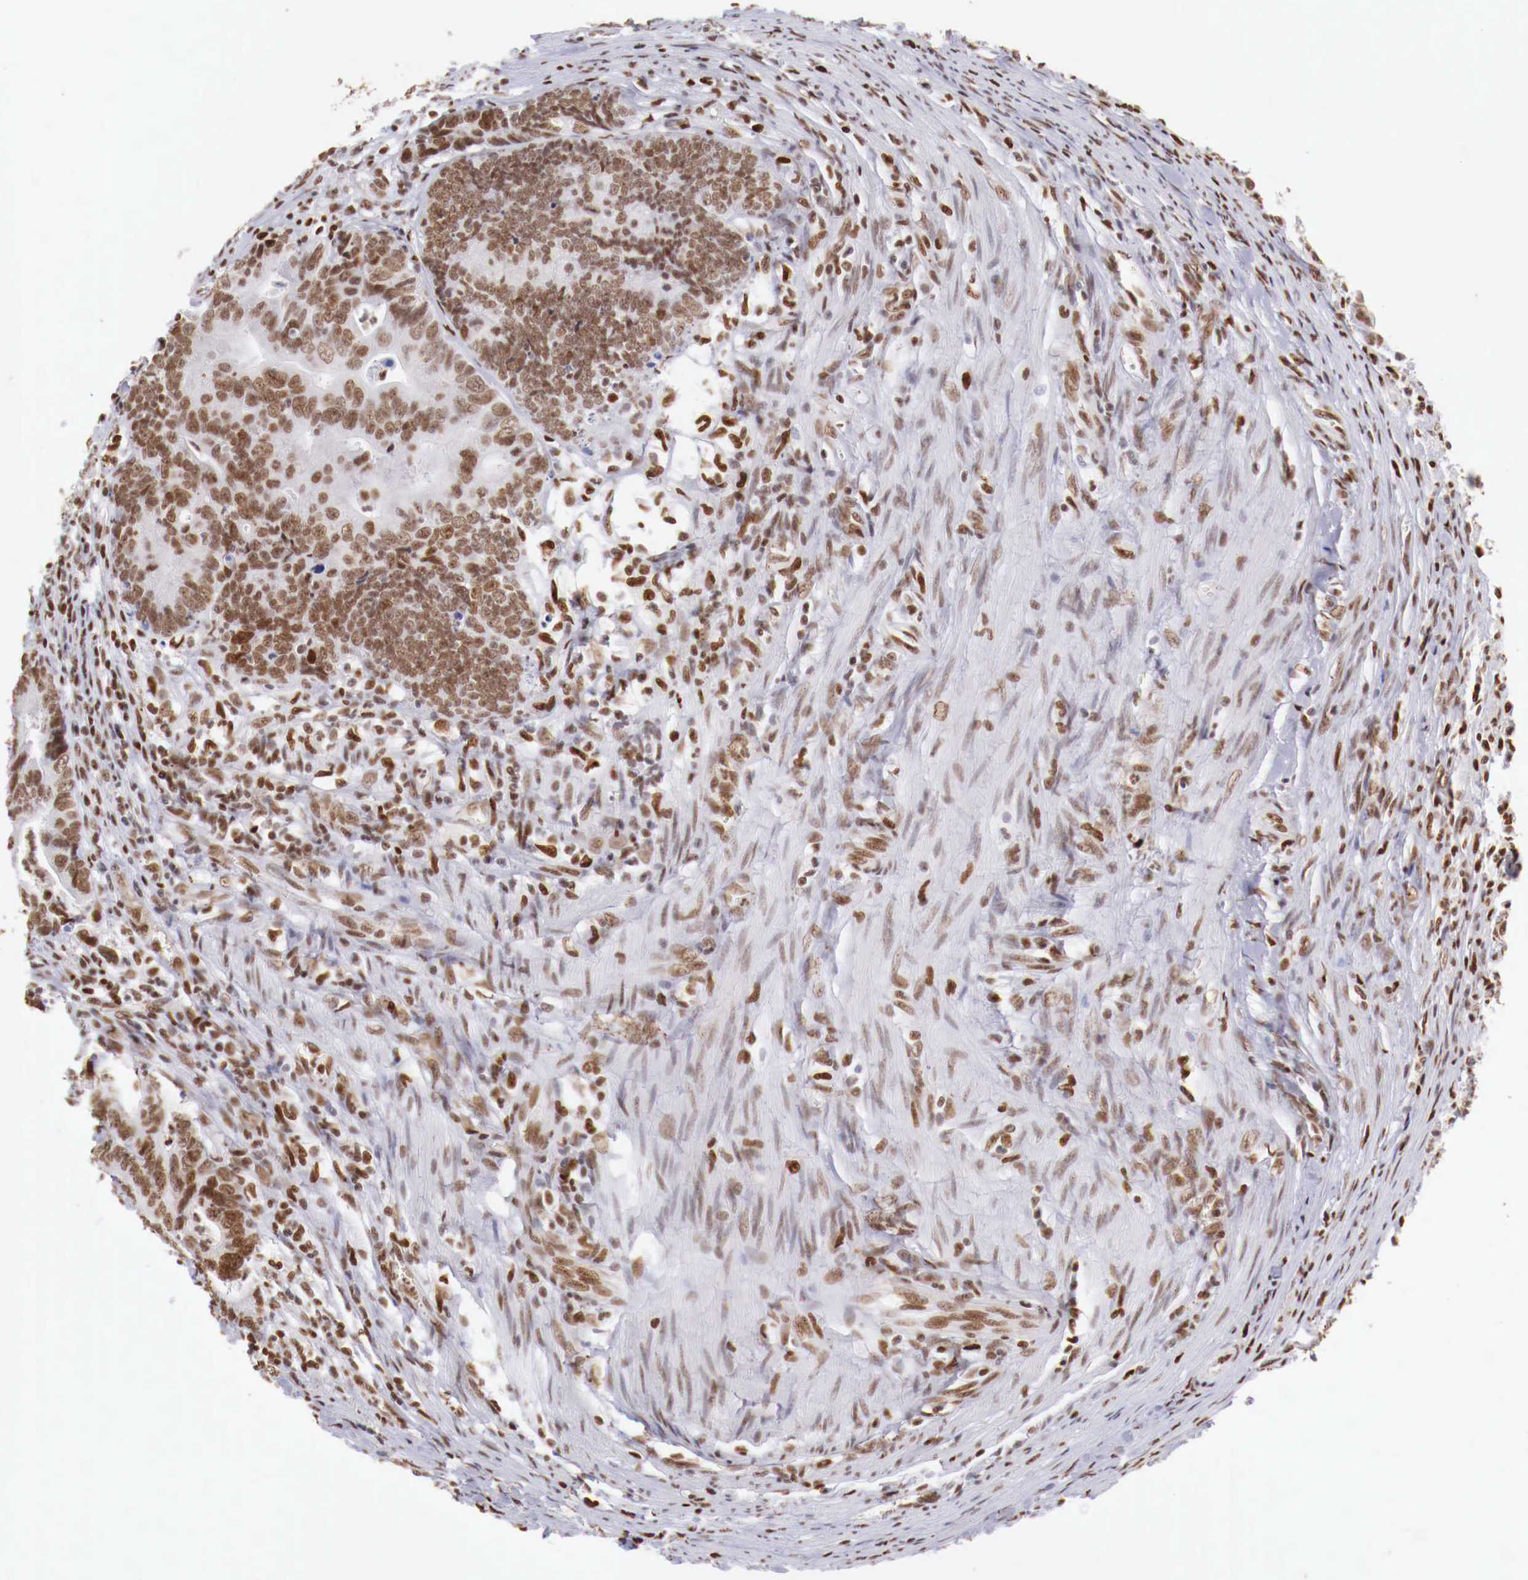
{"staining": {"intensity": "moderate", "quantity": ">75%", "location": "nuclear"}, "tissue": "colorectal cancer", "cell_type": "Tumor cells", "image_type": "cancer", "snomed": [{"axis": "morphology", "description": "Adenocarcinoma, NOS"}, {"axis": "topography", "description": "Colon"}], "caption": "The image exhibits a brown stain indicating the presence of a protein in the nuclear of tumor cells in colorectal cancer (adenocarcinoma).", "gene": "MAX", "patient": {"sex": "female", "age": 78}}